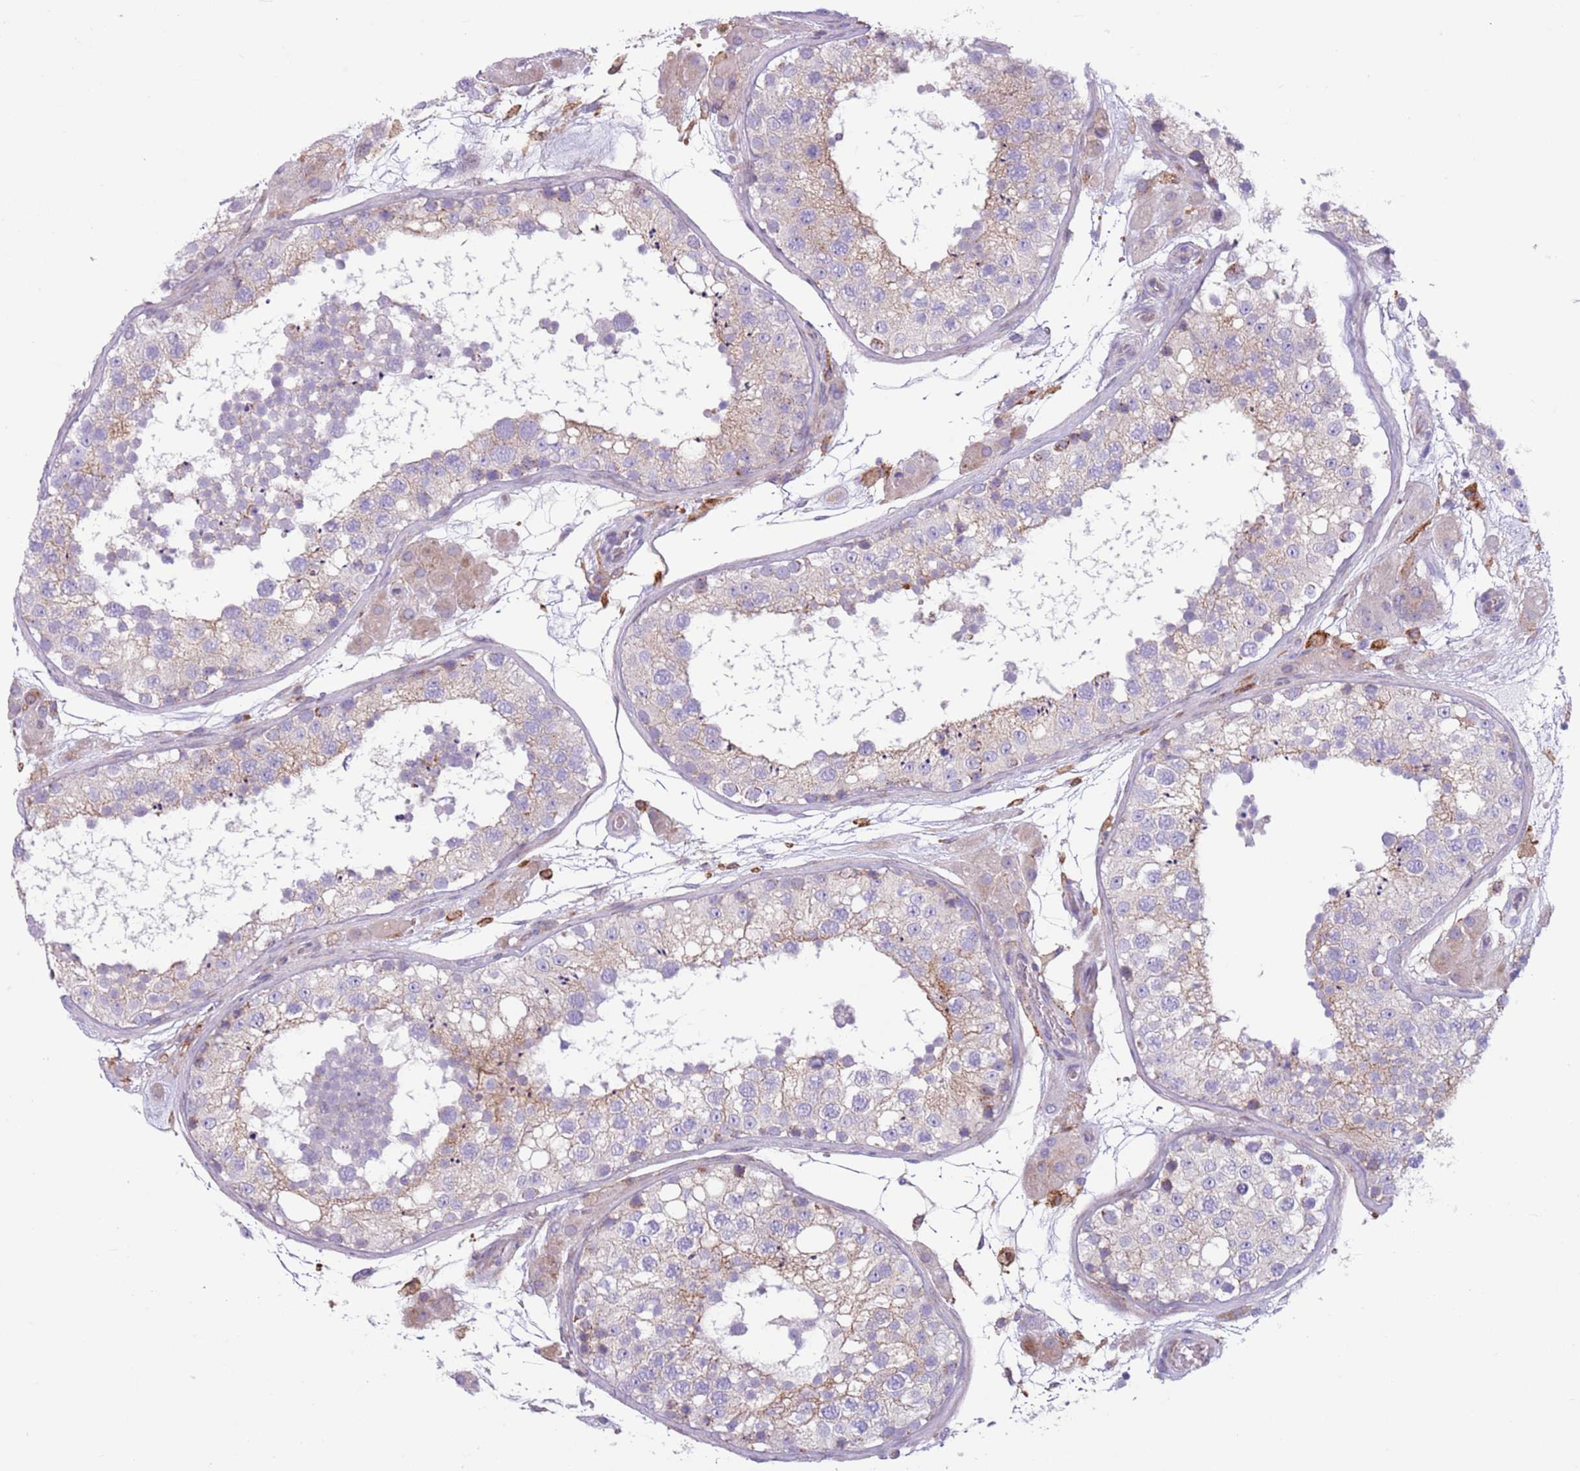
{"staining": {"intensity": "weak", "quantity": "<25%", "location": "cytoplasmic/membranous"}, "tissue": "testis", "cell_type": "Cells in seminiferous ducts", "image_type": "normal", "snomed": [{"axis": "morphology", "description": "Normal tissue, NOS"}, {"axis": "topography", "description": "Testis"}], "caption": "The IHC photomicrograph has no significant expression in cells in seminiferous ducts of testis.", "gene": "SNX6", "patient": {"sex": "male", "age": 26}}